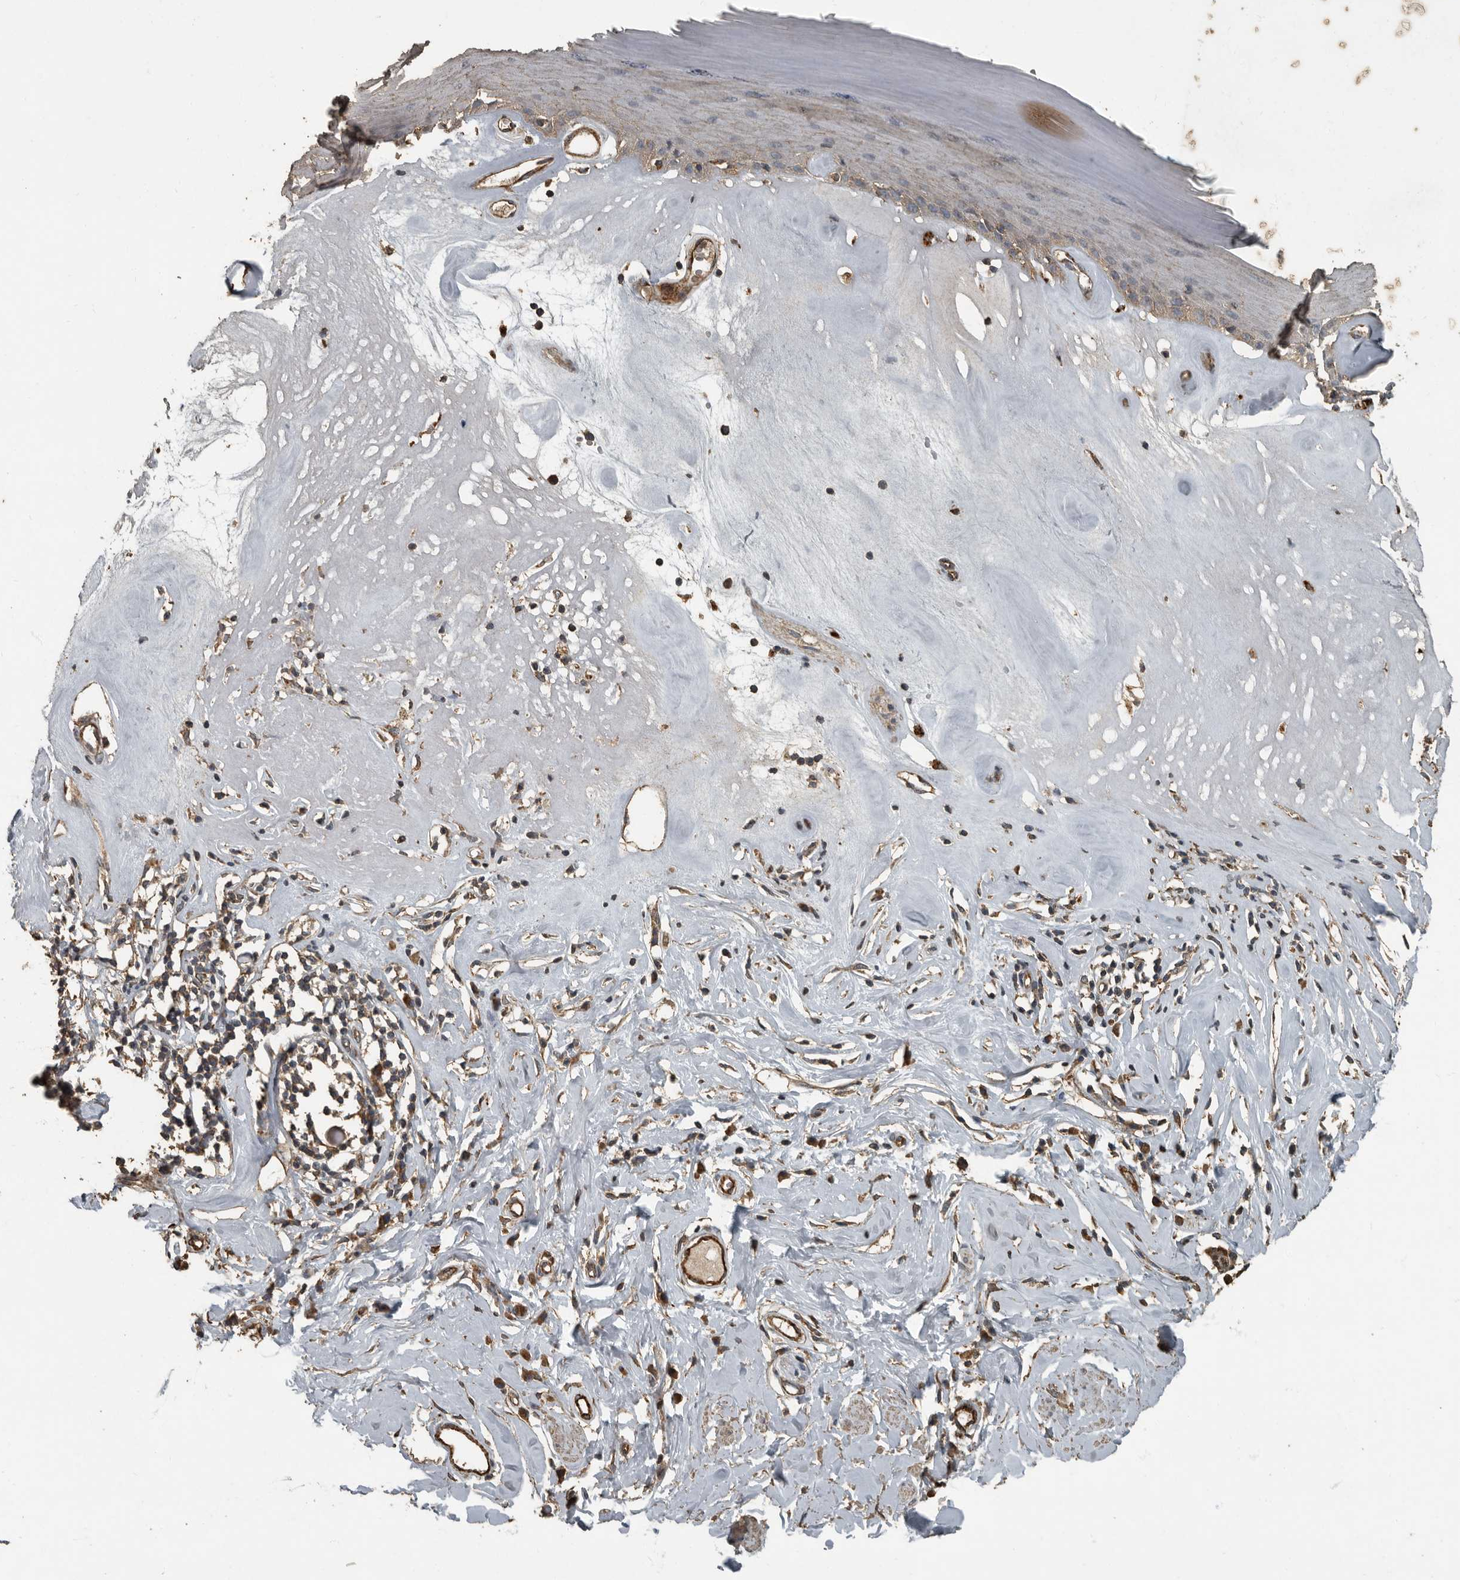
{"staining": {"intensity": "moderate", "quantity": "25%-75%", "location": "cytoplasmic/membranous"}, "tissue": "skin", "cell_type": "Epidermal cells", "image_type": "normal", "snomed": [{"axis": "morphology", "description": "Normal tissue, NOS"}, {"axis": "morphology", "description": "Inflammation, NOS"}, {"axis": "topography", "description": "Vulva"}], "caption": "A brown stain labels moderate cytoplasmic/membranous positivity of a protein in epidermal cells of unremarkable skin. The protein is shown in brown color, while the nuclei are stained blue.", "gene": "IL15RA", "patient": {"sex": "female", "age": 84}}